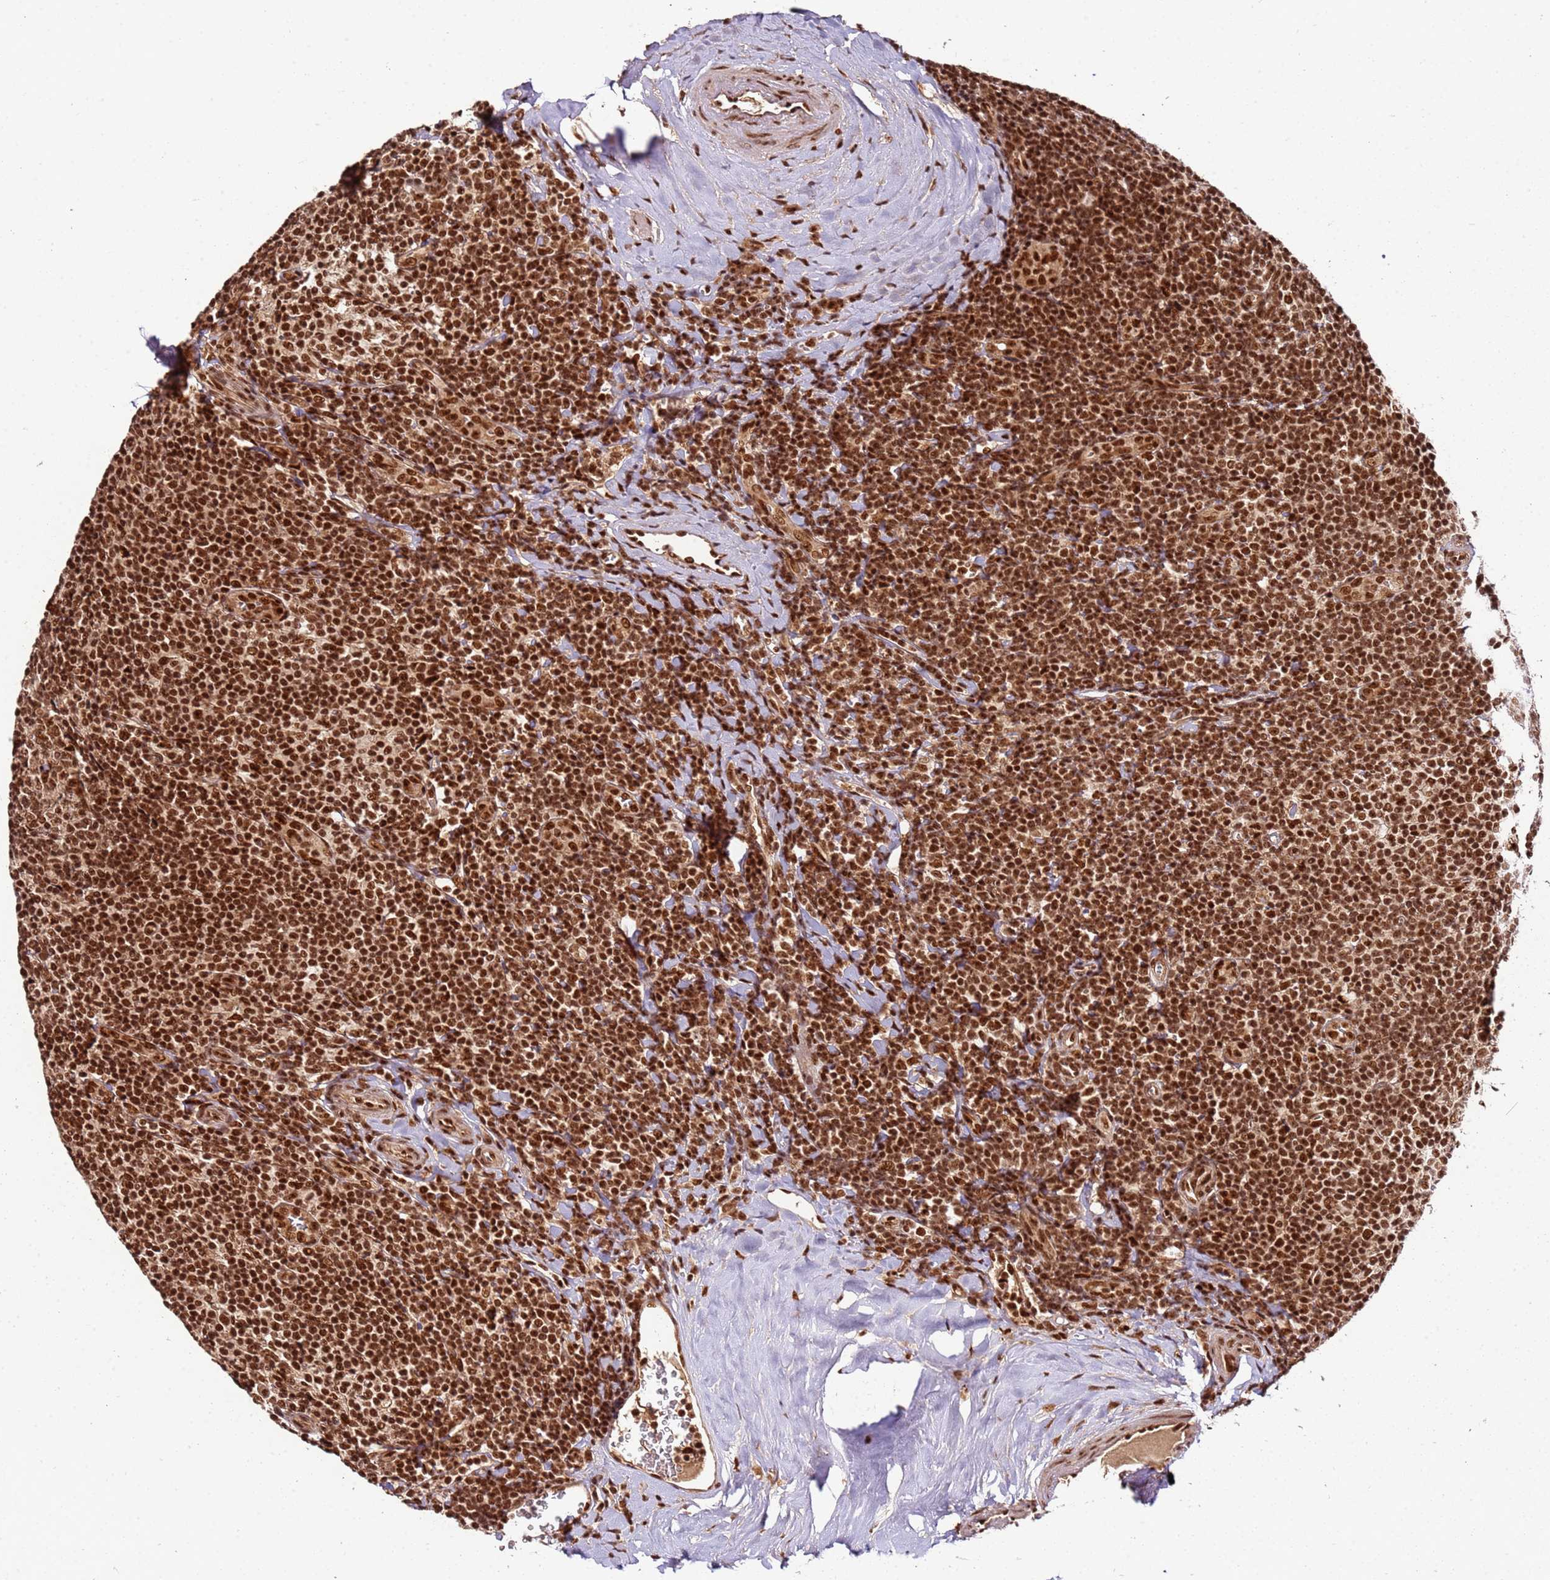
{"staining": {"intensity": "strong", "quantity": ">75%", "location": "nuclear"}, "tissue": "tonsil", "cell_type": "Germinal center cells", "image_type": "normal", "snomed": [{"axis": "morphology", "description": "Normal tissue, NOS"}, {"axis": "topography", "description": "Tonsil"}], "caption": "Germinal center cells show high levels of strong nuclear positivity in about >75% of cells in unremarkable human tonsil. Using DAB (brown) and hematoxylin (blue) stains, captured at high magnification using brightfield microscopy.", "gene": "XRN2", "patient": {"sex": "male", "age": 27}}